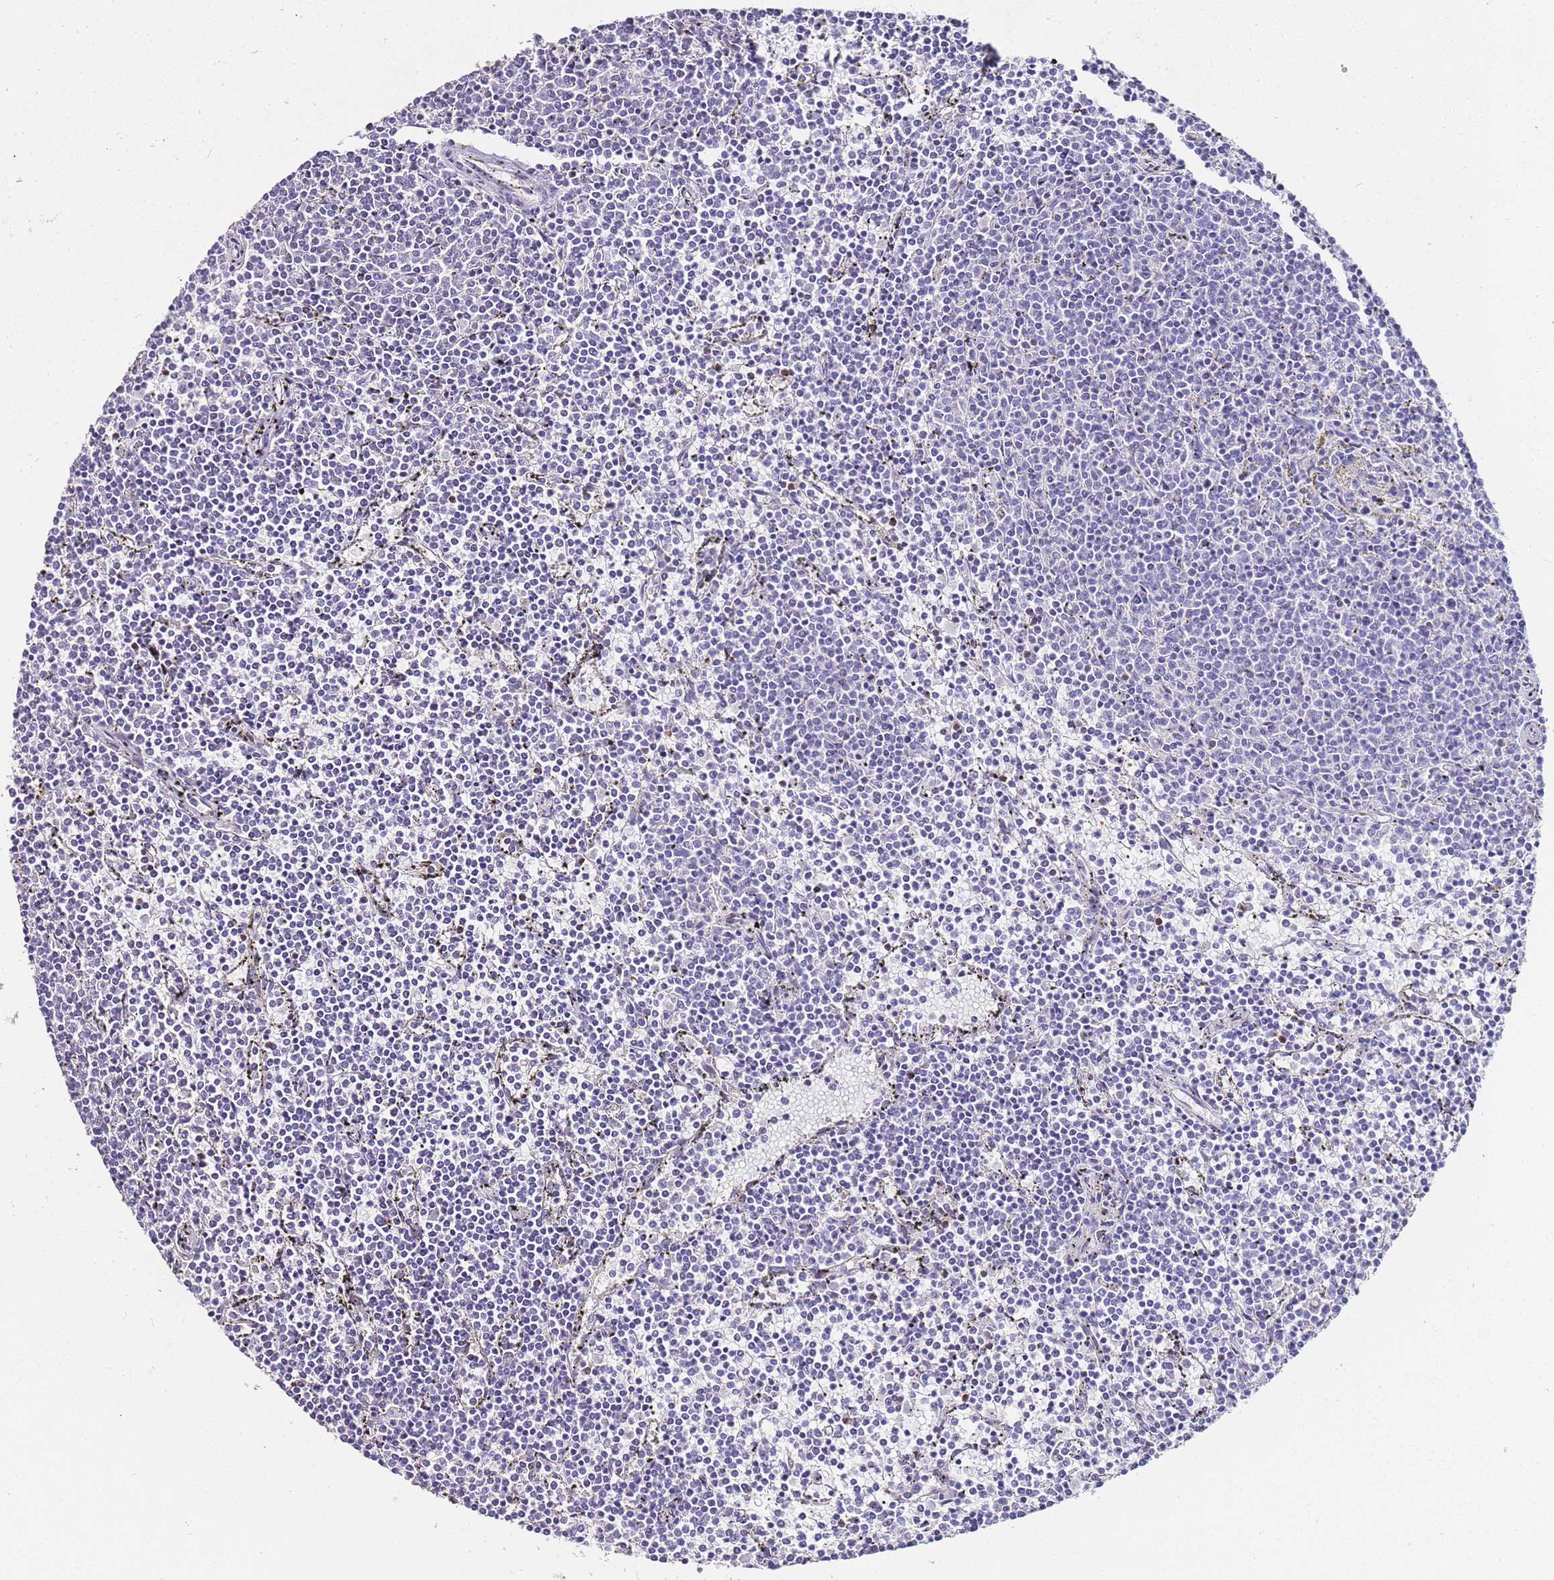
{"staining": {"intensity": "negative", "quantity": "none", "location": "none"}, "tissue": "lymphoma", "cell_type": "Tumor cells", "image_type": "cancer", "snomed": [{"axis": "morphology", "description": "Malignant lymphoma, non-Hodgkin's type, Low grade"}, {"axis": "topography", "description": "Spleen"}], "caption": "A photomicrograph of lymphoma stained for a protein displays no brown staining in tumor cells. Brightfield microscopy of immunohistochemistry (IHC) stained with DAB (3,3'-diaminobenzidine) (brown) and hematoxylin (blue), captured at high magnification.", "gene": "DPP4", "patient": {"sex": "female", "age": 50}}